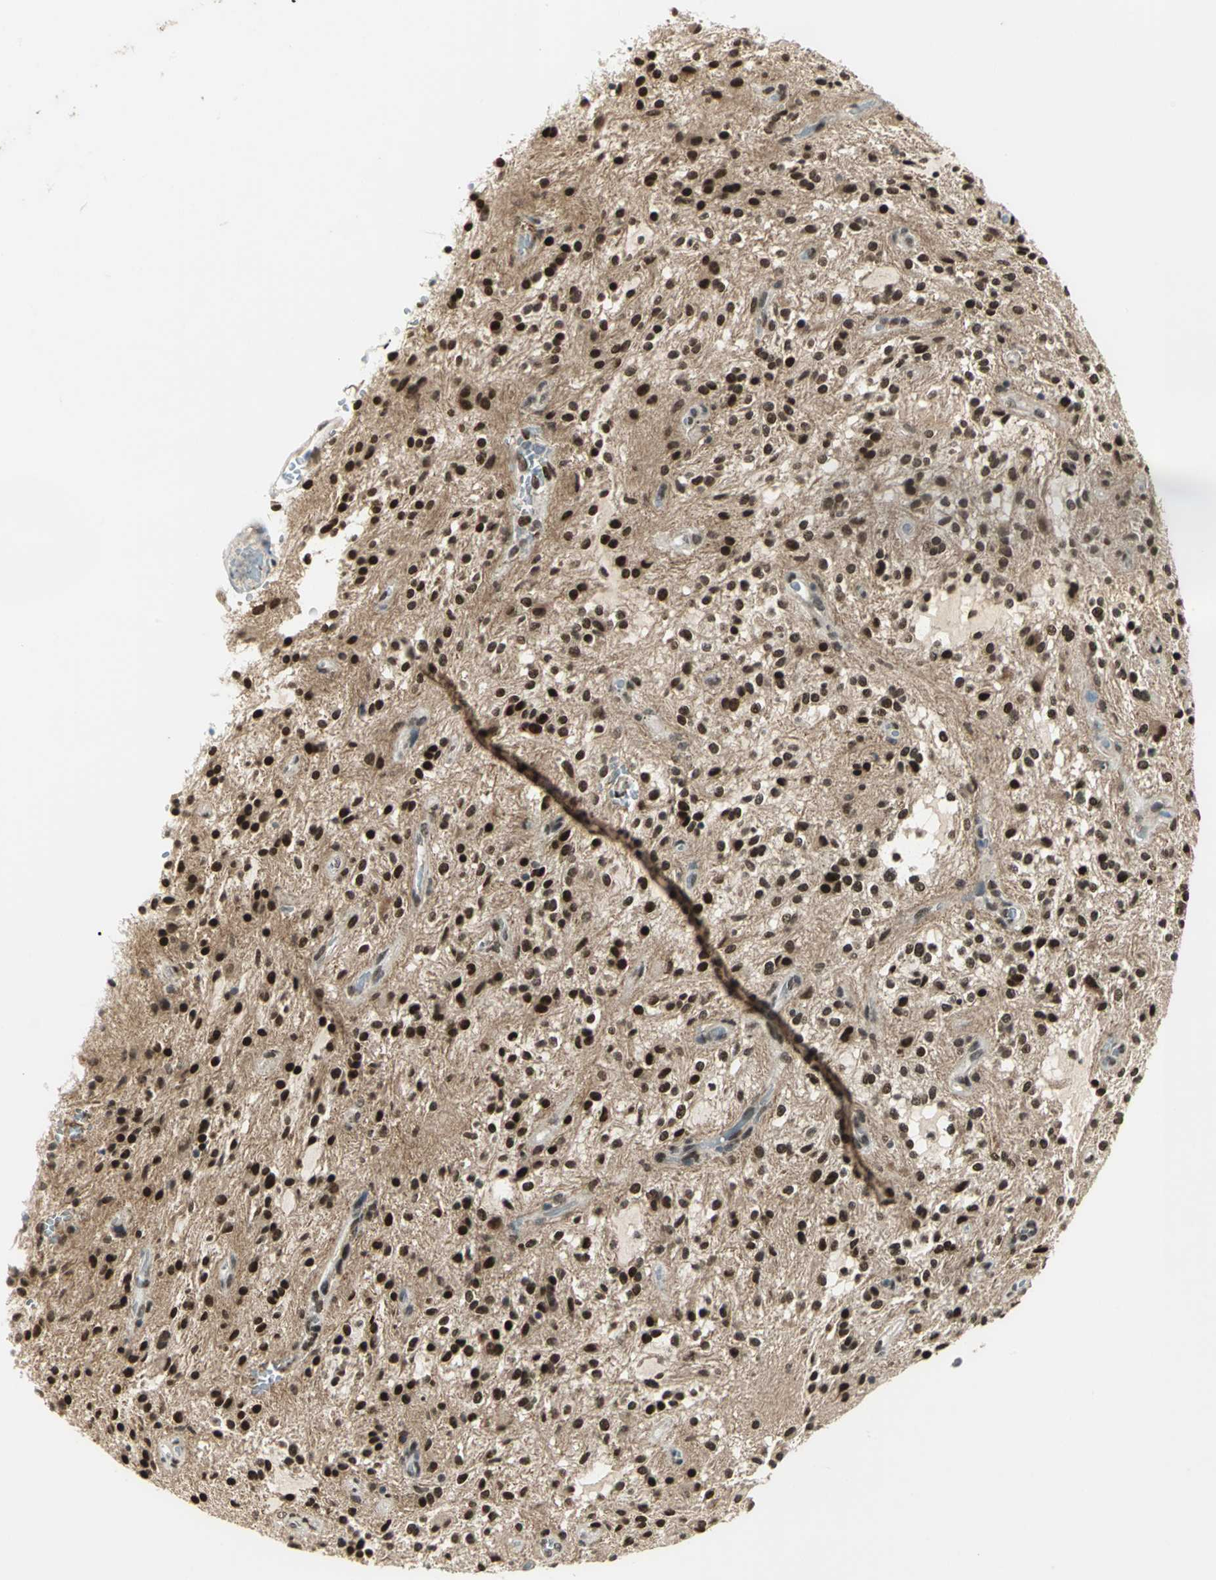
{"staining": {"intensity": "strong", "quantity": ">75%", "location": "nuclear"}, "tissue": "glioma", "cell_type": "Tumor cells", "image_type": "cancer", "snomed": [{"axis": "morphology", "description": "Glioma, malignant, NOS"}, {"axis": "topography", "description": "Cerebellum"}], "caption": "Immunohistochemistry of glioma (malignant) demonstrates high levels of strong nuclear positivity in about >75% of tumor cells.", "gene": "RAD17", "patient": {"sex": "female", "age": 10}}